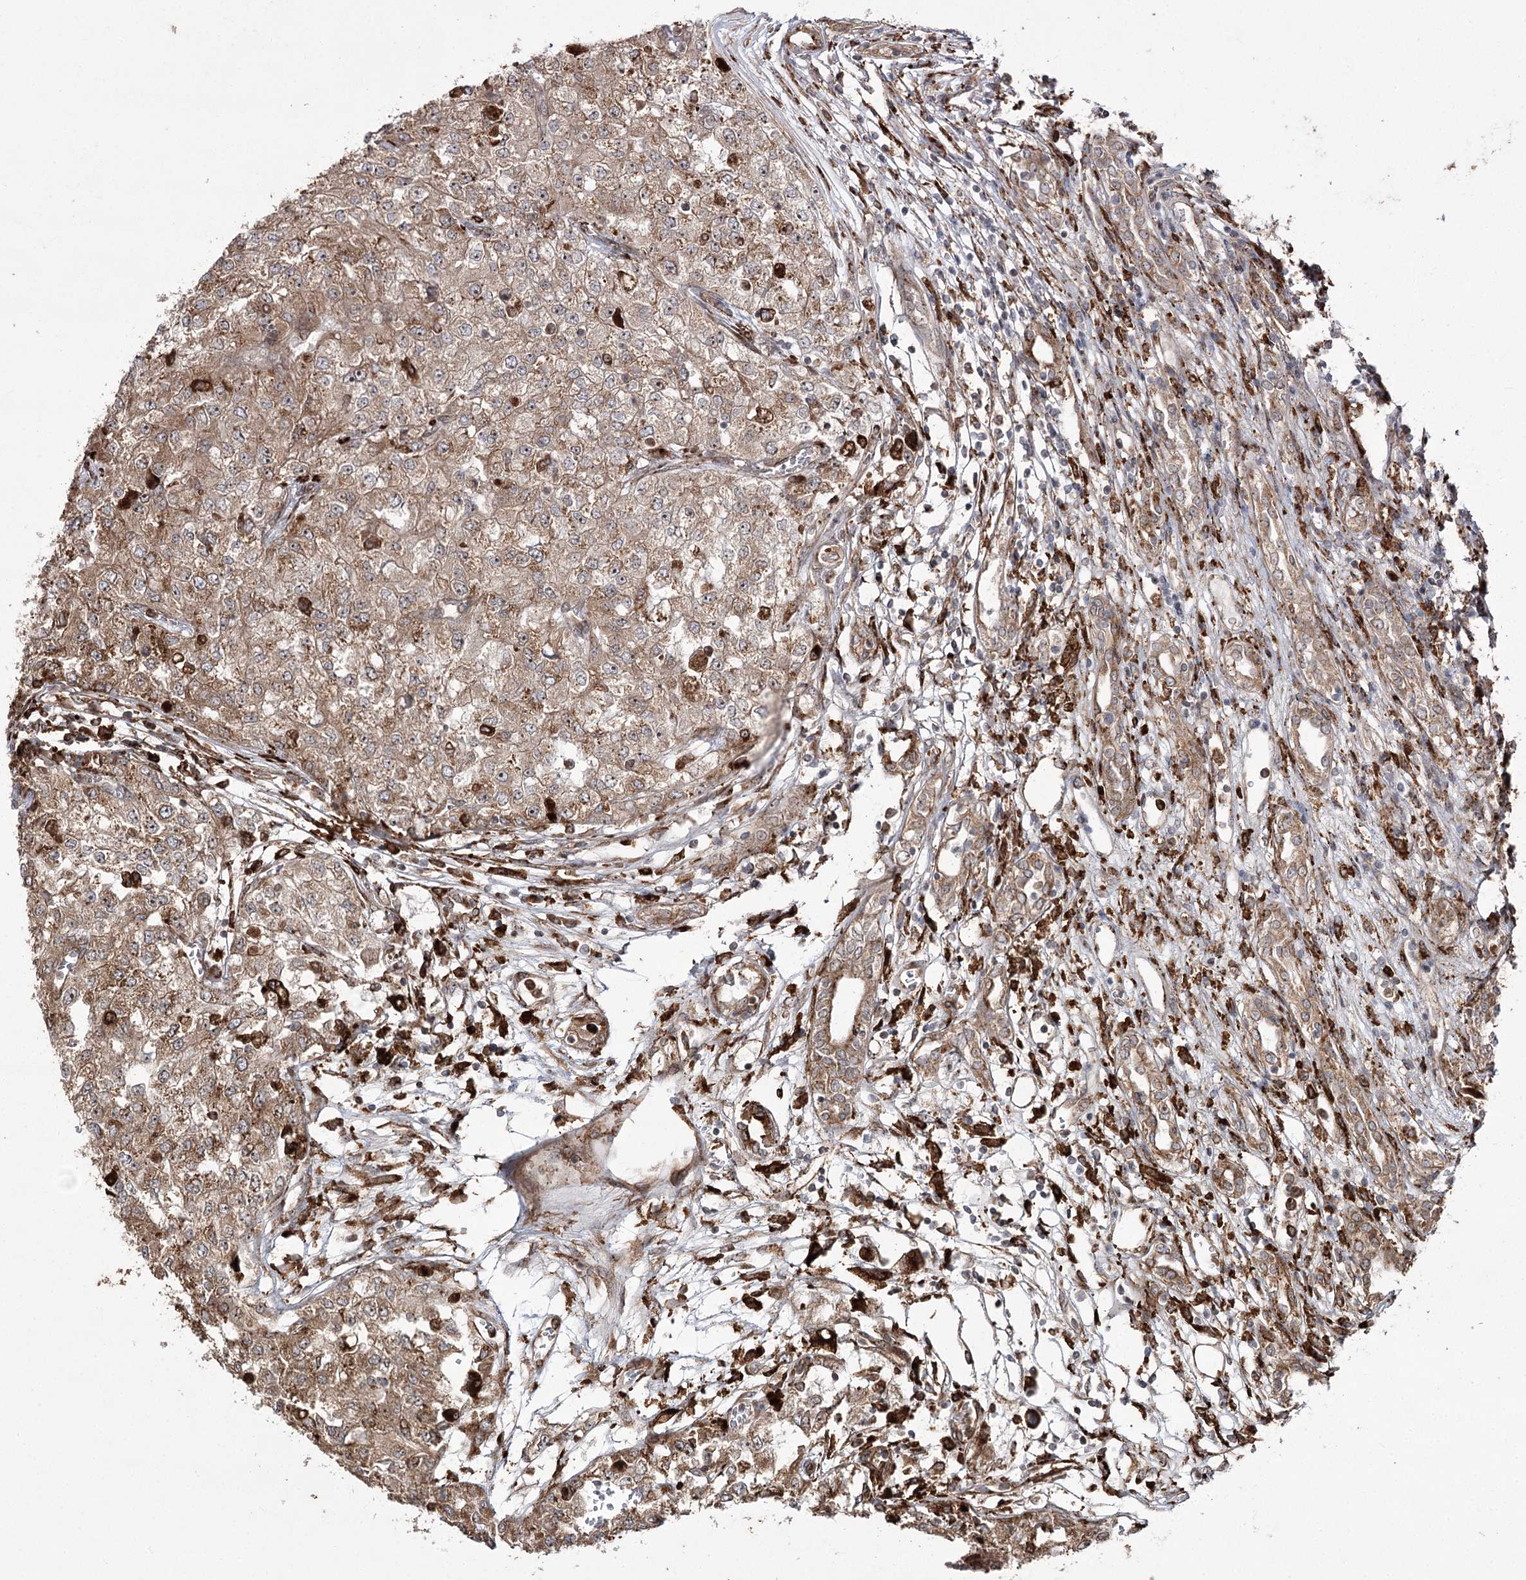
{"staining": {"intensity": "moderate", "quantity": ">75%", "location": "cytoplasmic/membranous,nuclear"}, "tissue": "renal cancer", "cell_type": "Tumor cells", "image_type": "cancer", "snomed": [{"axis": "morphology", "description": "Adenocarcinoma, NOS"}, {"axis": "topography", "description": "Kidney"}], "caption": "Immunohistochemistry histopathology image of human adenocarcinoma (renal) stained for a protein (brown), which demonstrates medium levels of moderate cytoplasmic/membranous and nuclear staining in about >75% of tumor cells.", "gene": "FANCL", "patient": {"sex": "female", "age": 54}}